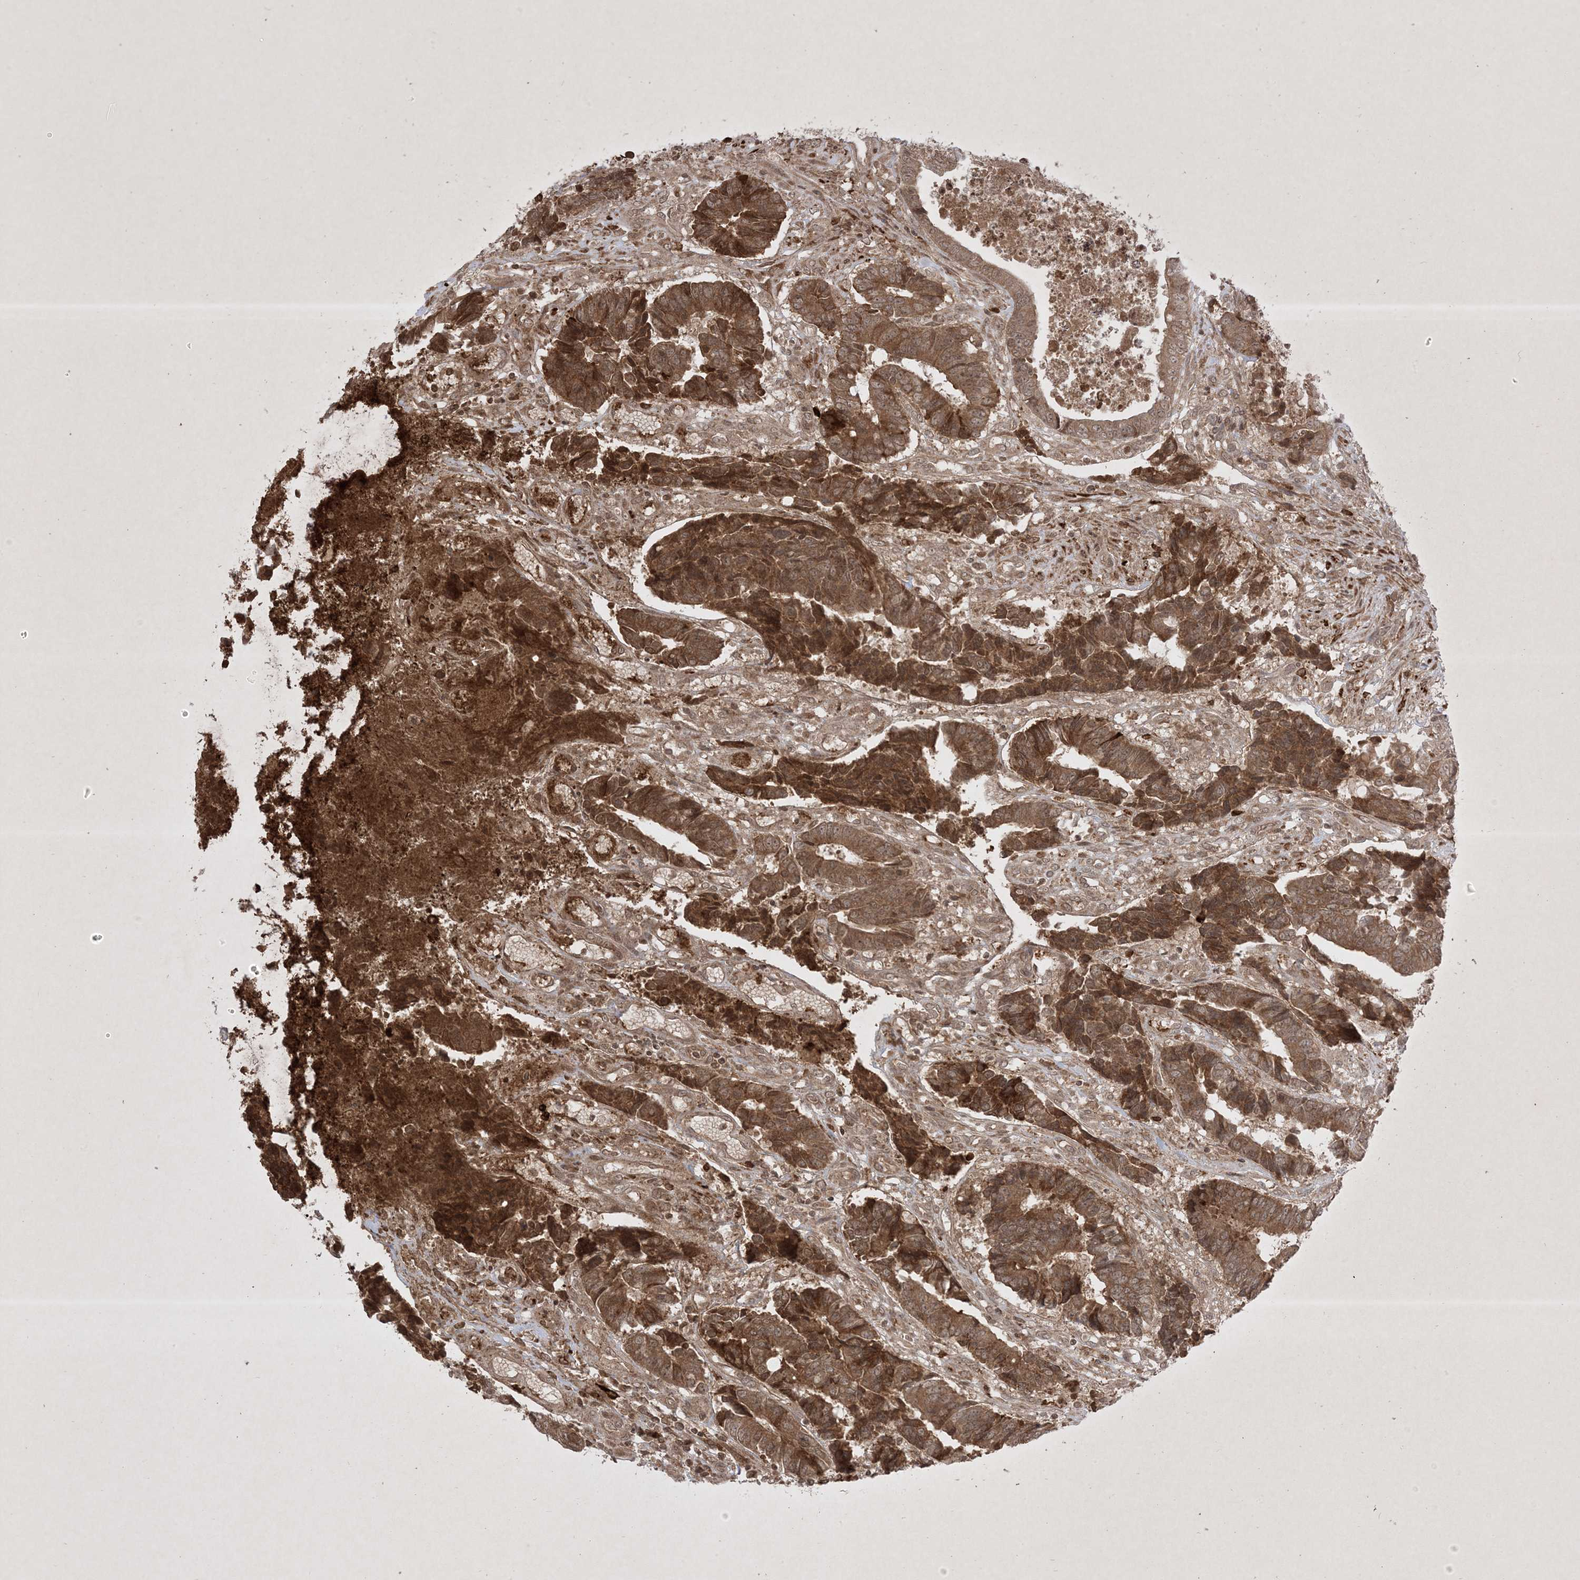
{"staining": {"intensity": "moderate", "quantity": ">75%", "location": "cytoplasmic/membranous"}, "tissue": "colorectal cancer", "cell_type": "Tumor cells", "image_type": "cancer", "snomed": [{"axis": "morphology", "description": "Adenocarcinoma, NOS"}, {"axis": "topography", "description": "Rectum"}], "caption": "Colorectal adenocarcinoma stained with immunohistochemistry (IHC) displays moderate cytoplasmic/membranous staining in approximately >75% of tumor cells. The protein of interest is stained brown, and the nuclei are stained in blue (DAB IHC with brightfield microscopy, high magnification).", "gene": "PTK6", "patient": {"sex": "male", "age": 84}}